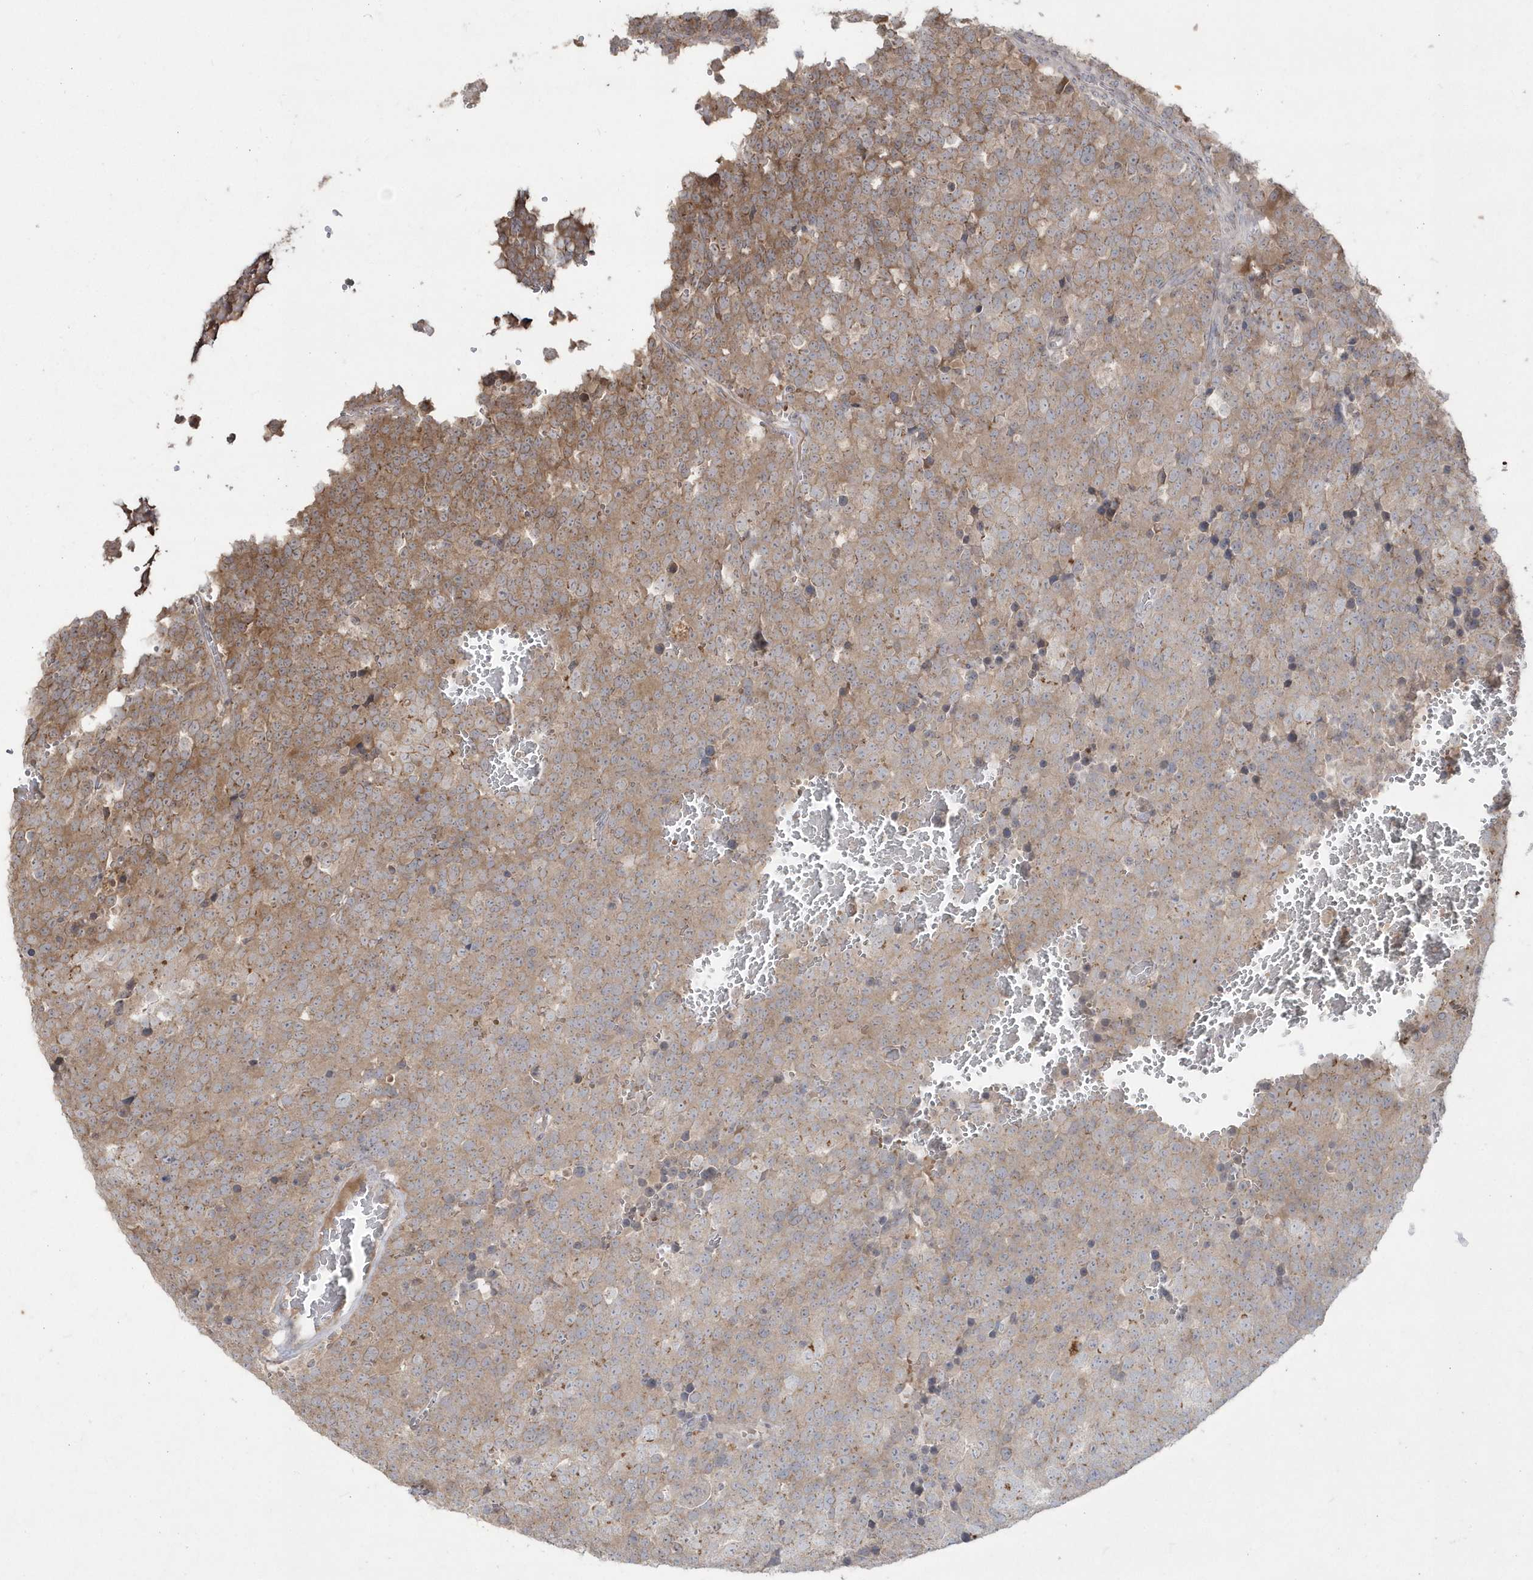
{"staining": {"intensity": "moderate", "quantity": "25%-75%", "location": "cytoplasmic/membranous"}, "tissue": "testis cancer", "cell_type": "Tumor cells", "image_type": "cancer", "snomed": [{"axis": "morphology", "description": "Seminoma, NOS"}, {"axis": "topography", "description": "Testis"}], "caption": "Approximately 25%-75% of tumor cells in seminoma (testis) show moderate cytoplasmic/membranous protein expression as visualized by brown immunohistochemical staining.", "gene": "GEMIN6", "patient": {"sex": "male", "age": 71}}